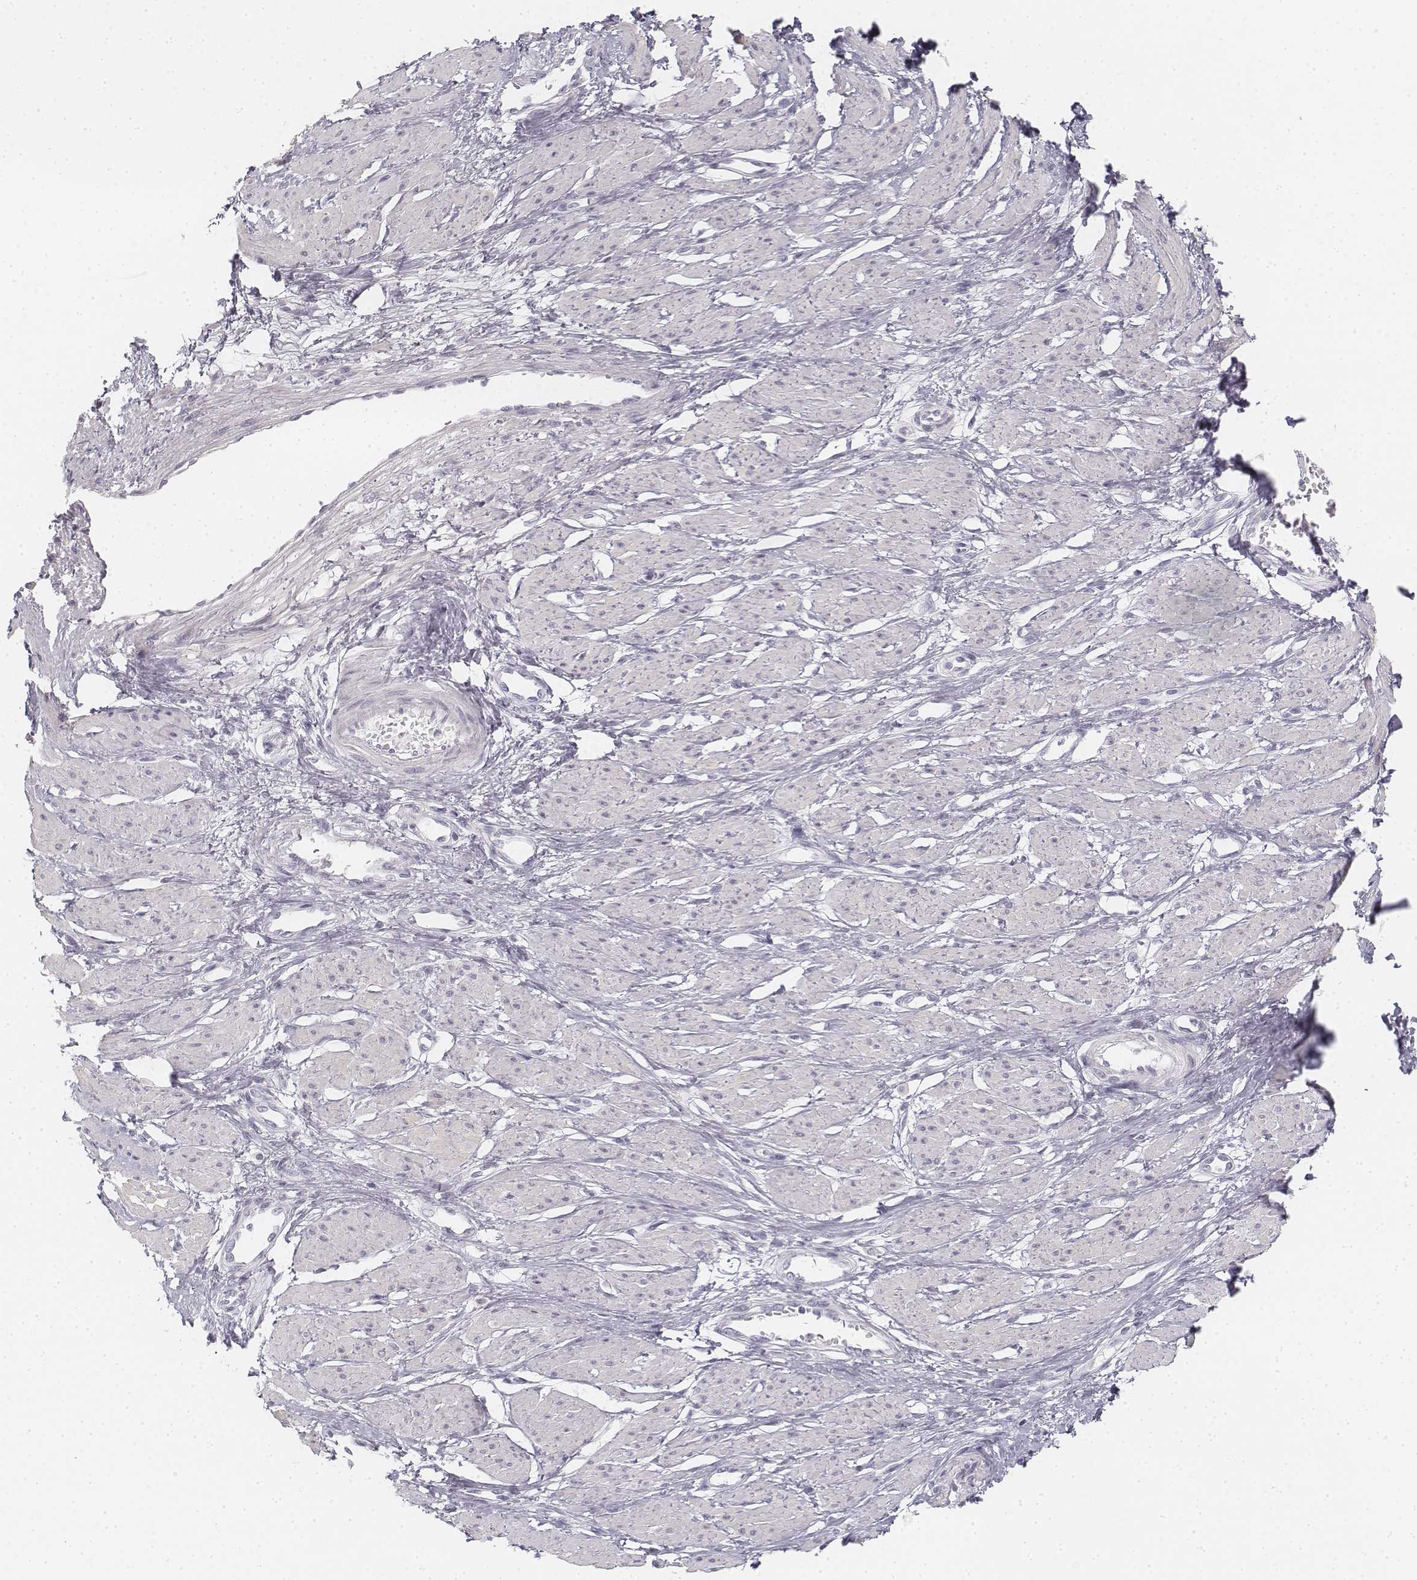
{"staining": {"intensity": "negative", "quantity": "none", "location": "none"}, "tissue": "smooth muscle", "cell_type": "Smooth muscle cells", "image_type": "normal", "snomed": [{"axis": "morphology", "description": "Normal tissue, NOS"}, {"axis": "topography", "description": "Smooth muscle"}, {"axis": "topography", "description": "Uterus"}], "caption": "Immunohistochemistry (IHC) histopathology image of benign human smooth muscle stained for a protein (brown), which displays no expression in smooth muscle cells.", "gene": "KRT25", "patient": {"sex": "female", "age": 39}}